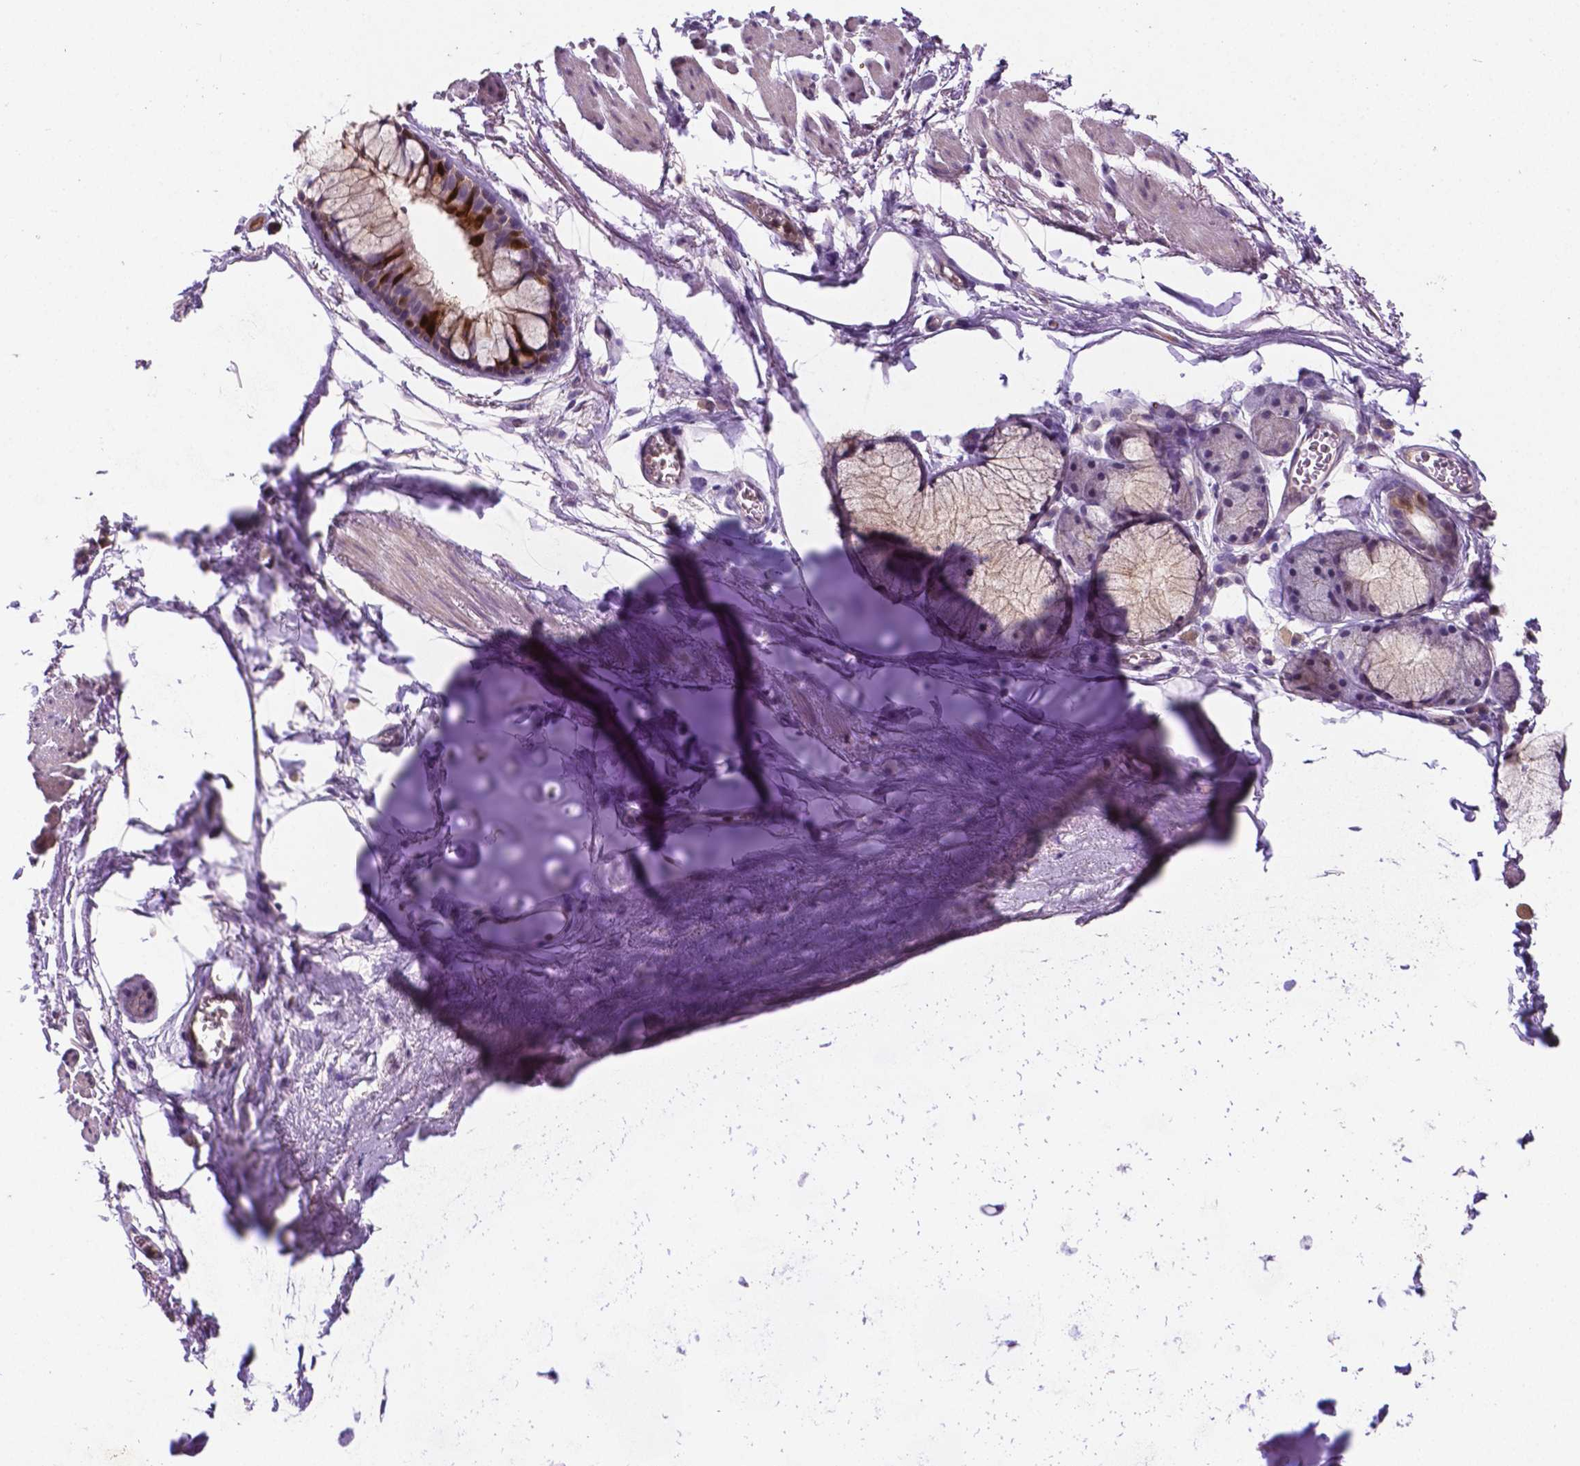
{"staining": {"intensity": "negative", "quantity": "none", "location": "none"}, "tissue": "adipose tissue", "cell_type": "Adipocytes", "image_type": "normal", "snomed": [{"axis": "morphology", "description": "Normal tissue, NOS"}, {"axis": "topography", "description": "Cartilage tissue"}, {"axis": "topography", "description": "Bronchus"}], "caption": "Human adipose tissue stained for a protein using IHC demonstrates no staining in adipocytes.", "gene": "TM4SF20", "patient": {"sex": "female", "age": 79}}